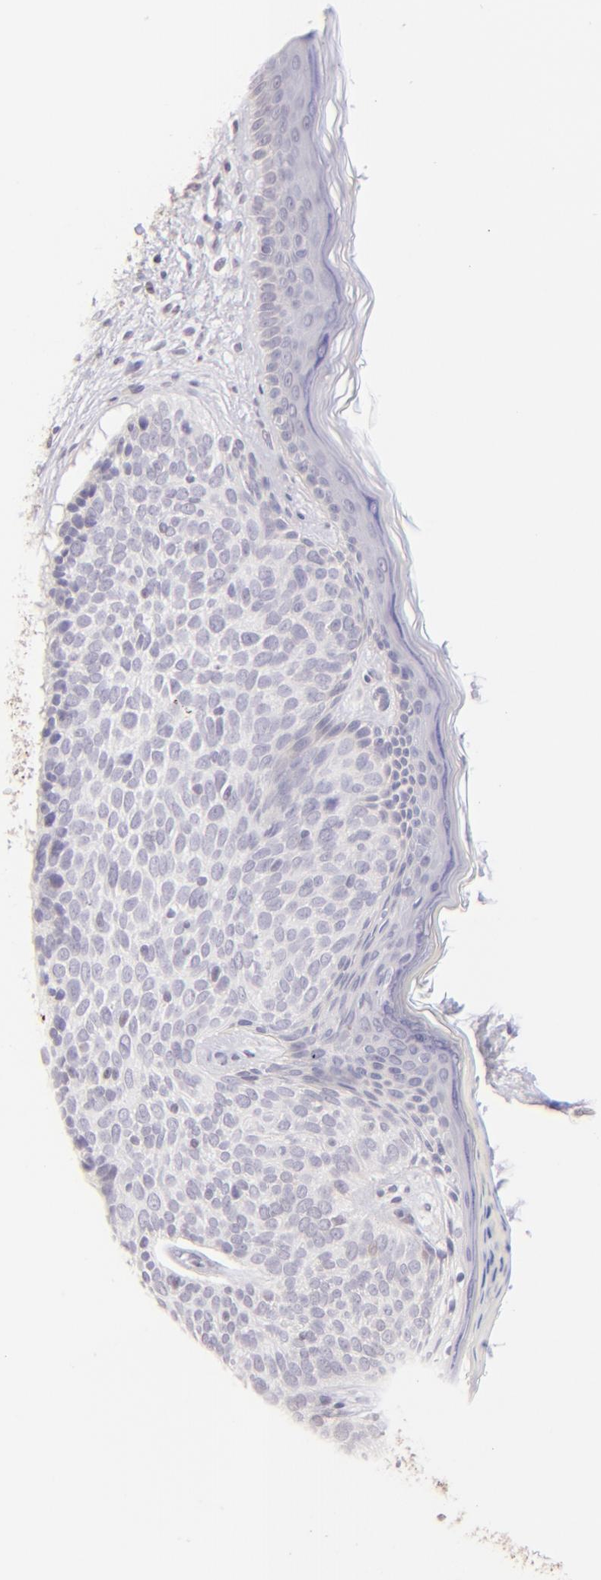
{"staining": {"intensity": "negative", "quantity": "none", "location": "none"}, "tissue": "skin cancer", "cell_type": "Tumor cells", "image_type": "cancer", "snomed": [{"axis": "morphology", "description": "Basal cell carcinoma"}, {"axis": "topography", "description": "Skin"}], "caption": "There is no significant expression in tumor cells of skin cancer (basal cell carcinoma).", "gene": "MAGEA1", "patient": {"sex": "female", "age": 78}}